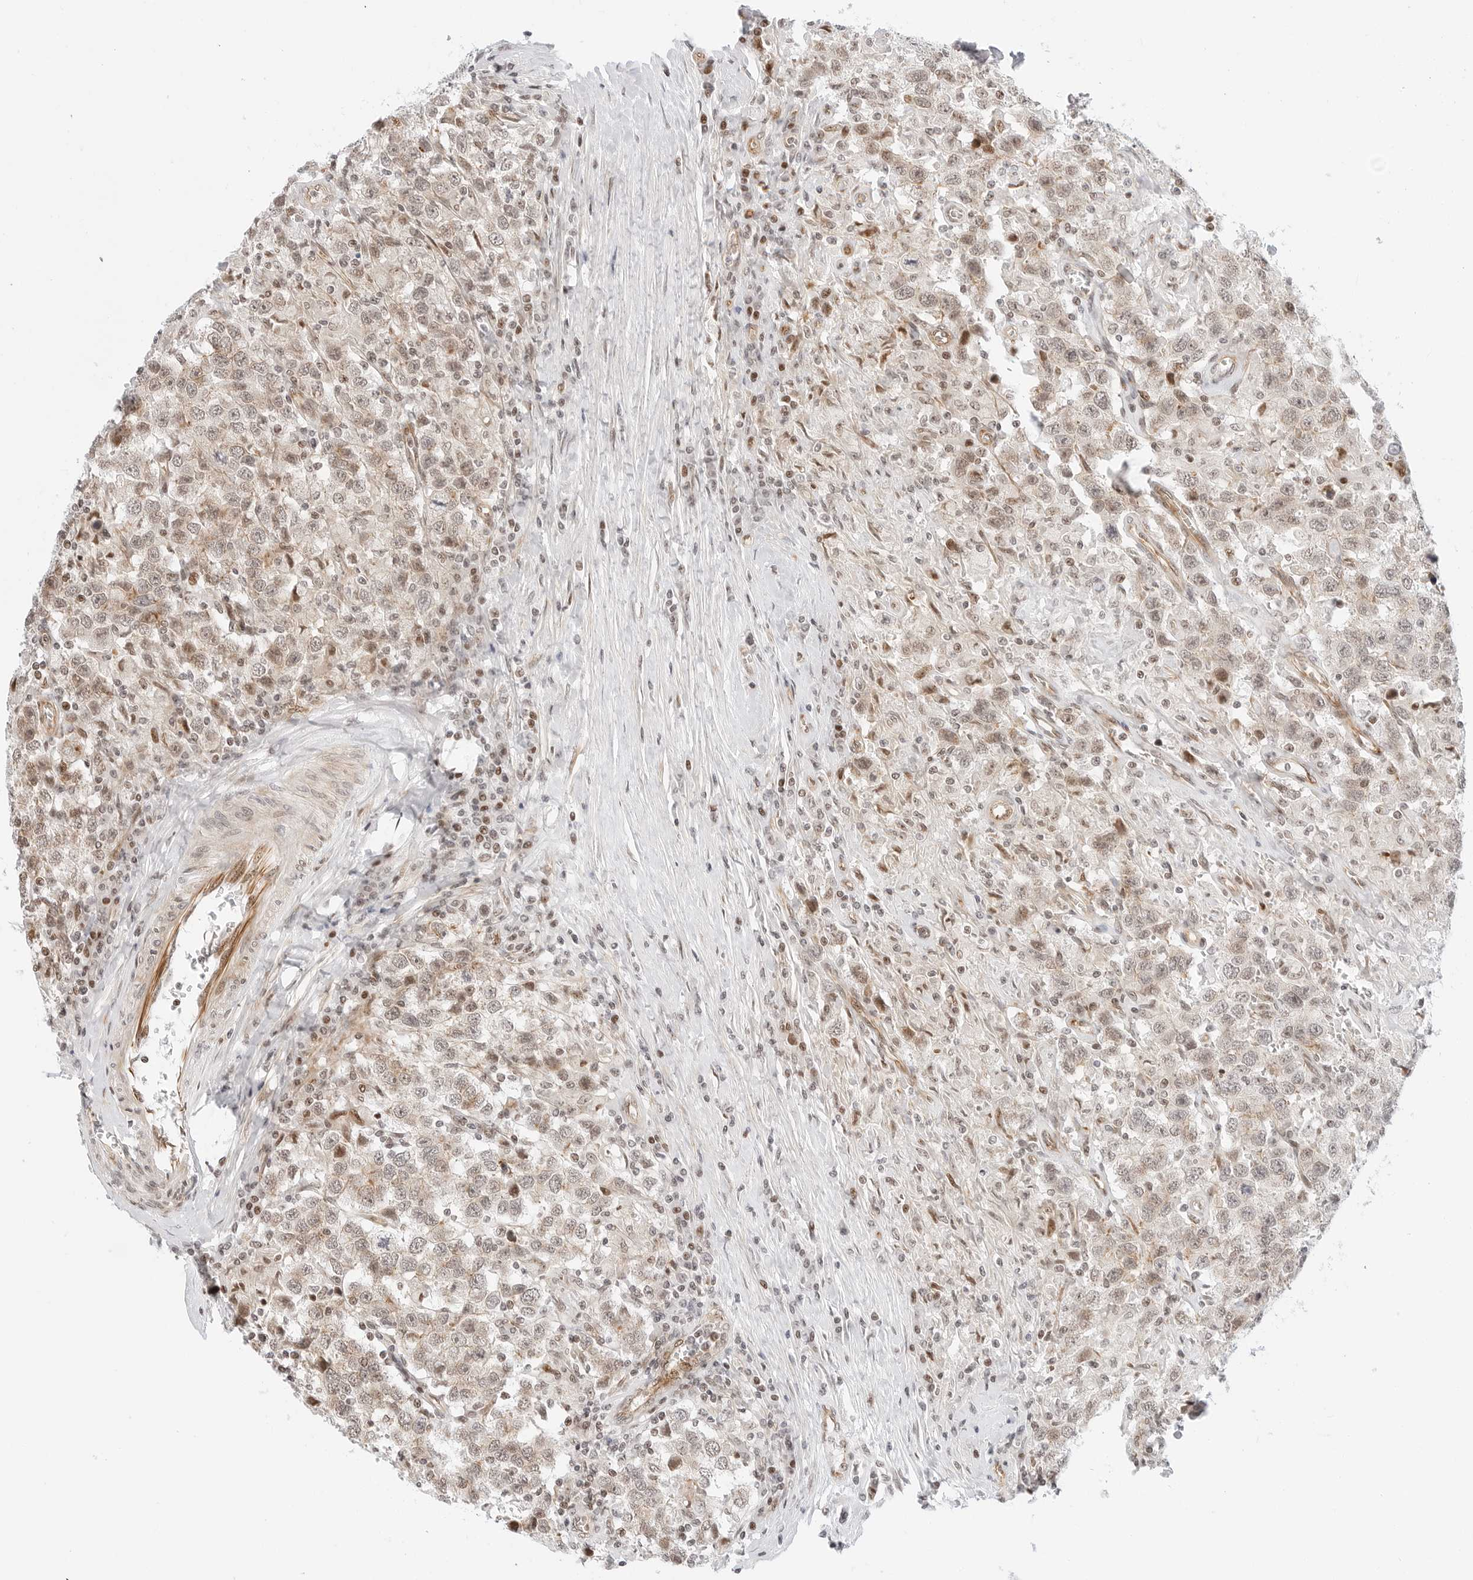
{"staining": {"intensity": "weak", "quantity": "25%-75%", "location": "nuclear"}, "tissue": "testis cancer", "cell_type": "Tumor cells", "image_type": "cancer", "snomed": [{"axis": "morphology", "description": "Seminoma, NOS"}, {"axis": "topography", "description": "Testis"}], "caption": "Weak nuclear protein staining is appreciated in about 25%-75% of tumor cells in testis cancer (seminoma).", "gene": "ZNF613", "patient": {"sex": "male", "age": 41}}